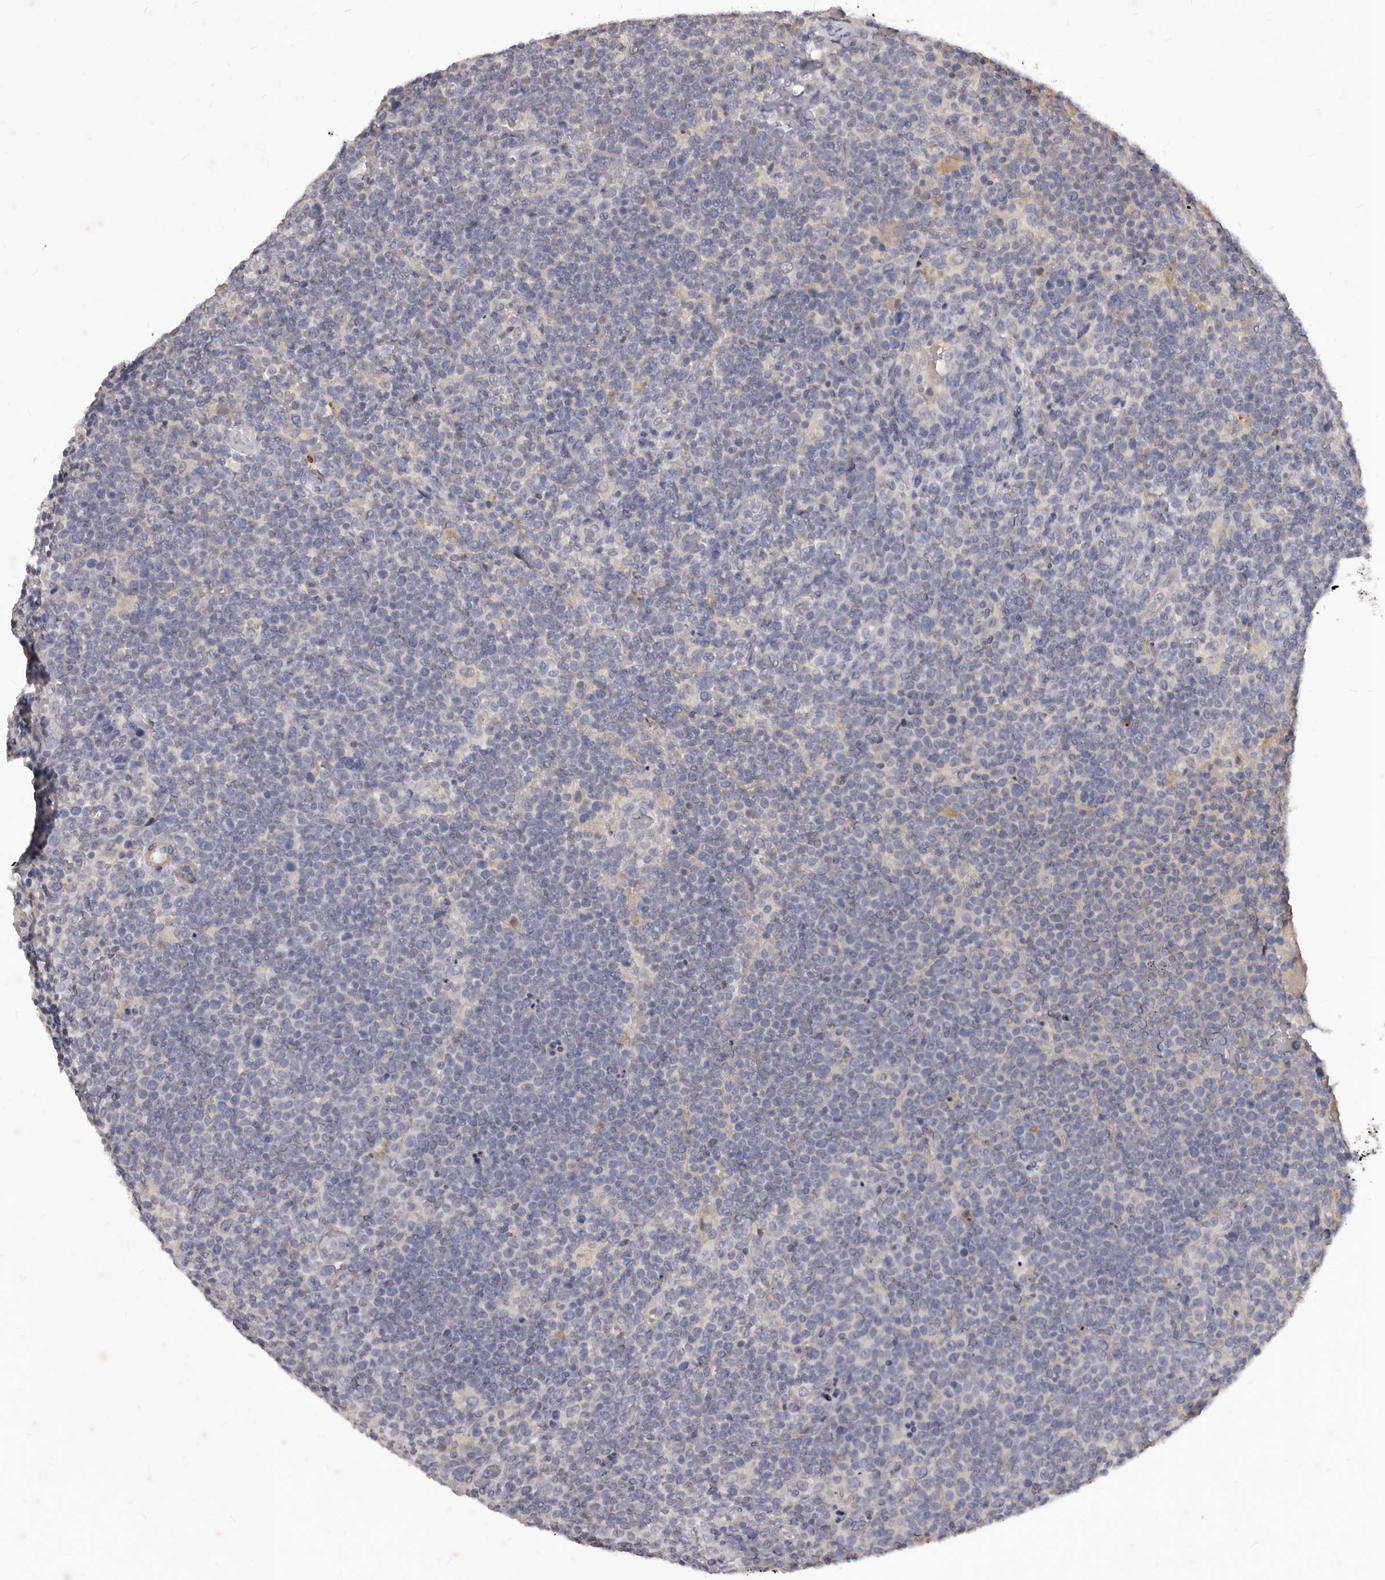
{"staining": {"intensity": "negative", "quantity": "none", "location": "none"}, "tissue": "lymphoma", "cell_type": "Tumor cells", "image_type": "cancer", "snomed": [{"axis": "morphology", "description": "Malignant lymphoma, non-Hodgkin's type, High grade"}, {"axis": "topography", "description": "Lymph node"}], "caption": "The micrograph exhibits no significant staining in tumor cells of malignant lymphoma, non-Hodgkin's type (high-grade).", "gene": "GPRC5C", "patient": {"sex": "male", "age": 61}}